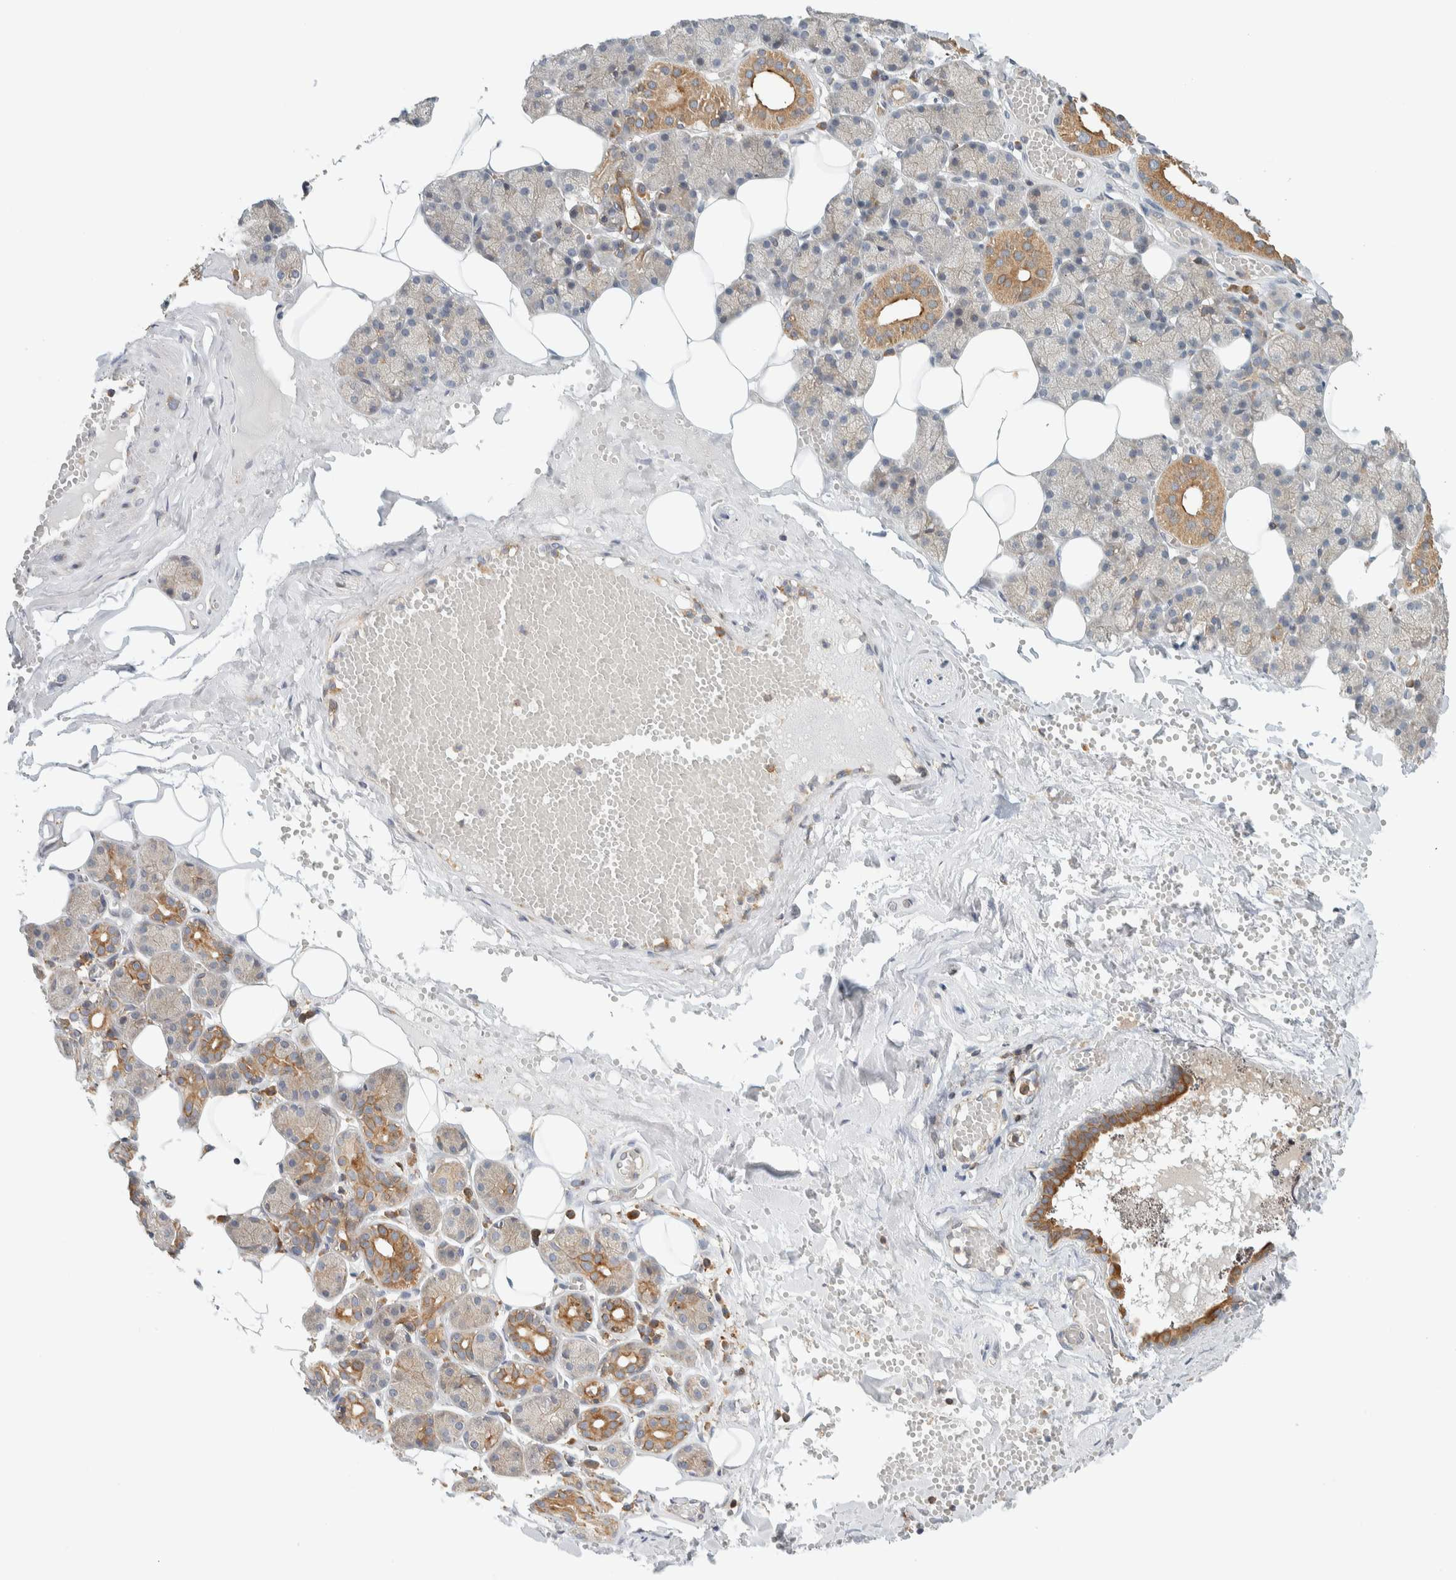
{"staining": {"intensity": "moderate", "quantity": "<25%", "location": "cytoplasmic/membranous"}, "tissue": "salivary gland", "cell_type": "Glandular cells", "image_type": "normal", "snomed": [{"axis": "morphology", "description": "Normal tissue, NOS"}, {"axis": "topography", "description": "Salivary gland"}], "caption": "Normal salivary gland was stained to show a protein in brown. There is low levels of moderate cytoplasmic/membranous staining in about <25% of glandular cells. (Stains: DAB in brown, nuclei in blue, Microscopy: brightfield microscopy at high magnification).", "gene": "CCDC57", "patient": {"sex": "male", "age": 62}}